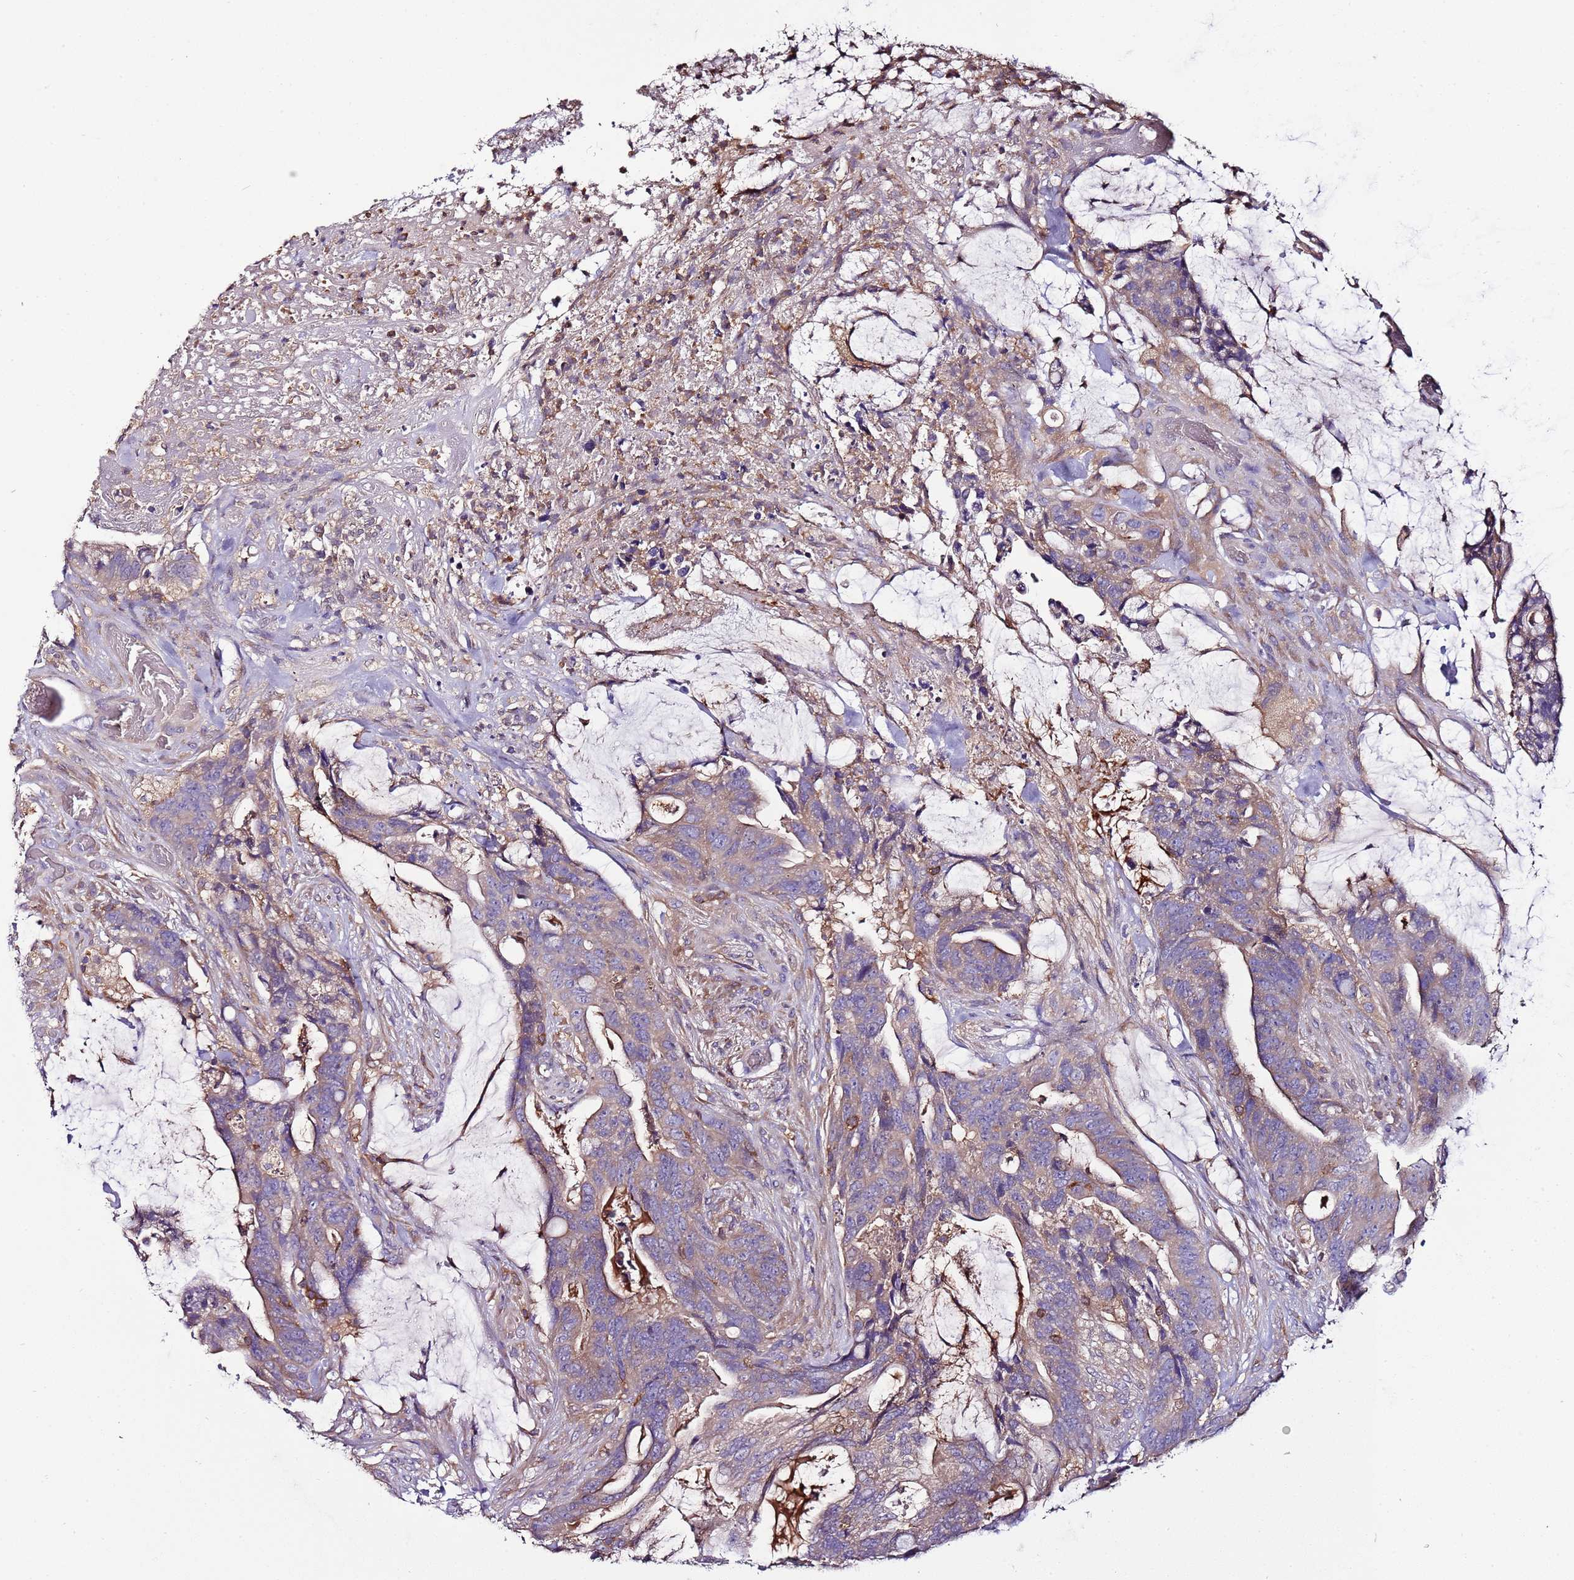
{"staining": {"intensity": "weak", "quantity": ">75%", "location": "cytoplasmic/membranous"}, "tissue": "colorectal cancer", "cell_type": "Tumor cells", "image_type": "cancer", "snomed": [{"axis": "morphology", "description": "Adenocarcinoma, NOS"}, {"axis": "topography", "description": "Colon"}], "caption": "The photomicrograph shows immunohistochemical staining of colorectal adenocarcinoma. There is weak cytoplasmic/membranous expression is seen in about >75% of tumor cells.", "gene": "IGIP", "patient": {"sex": "female", "age": 82}}